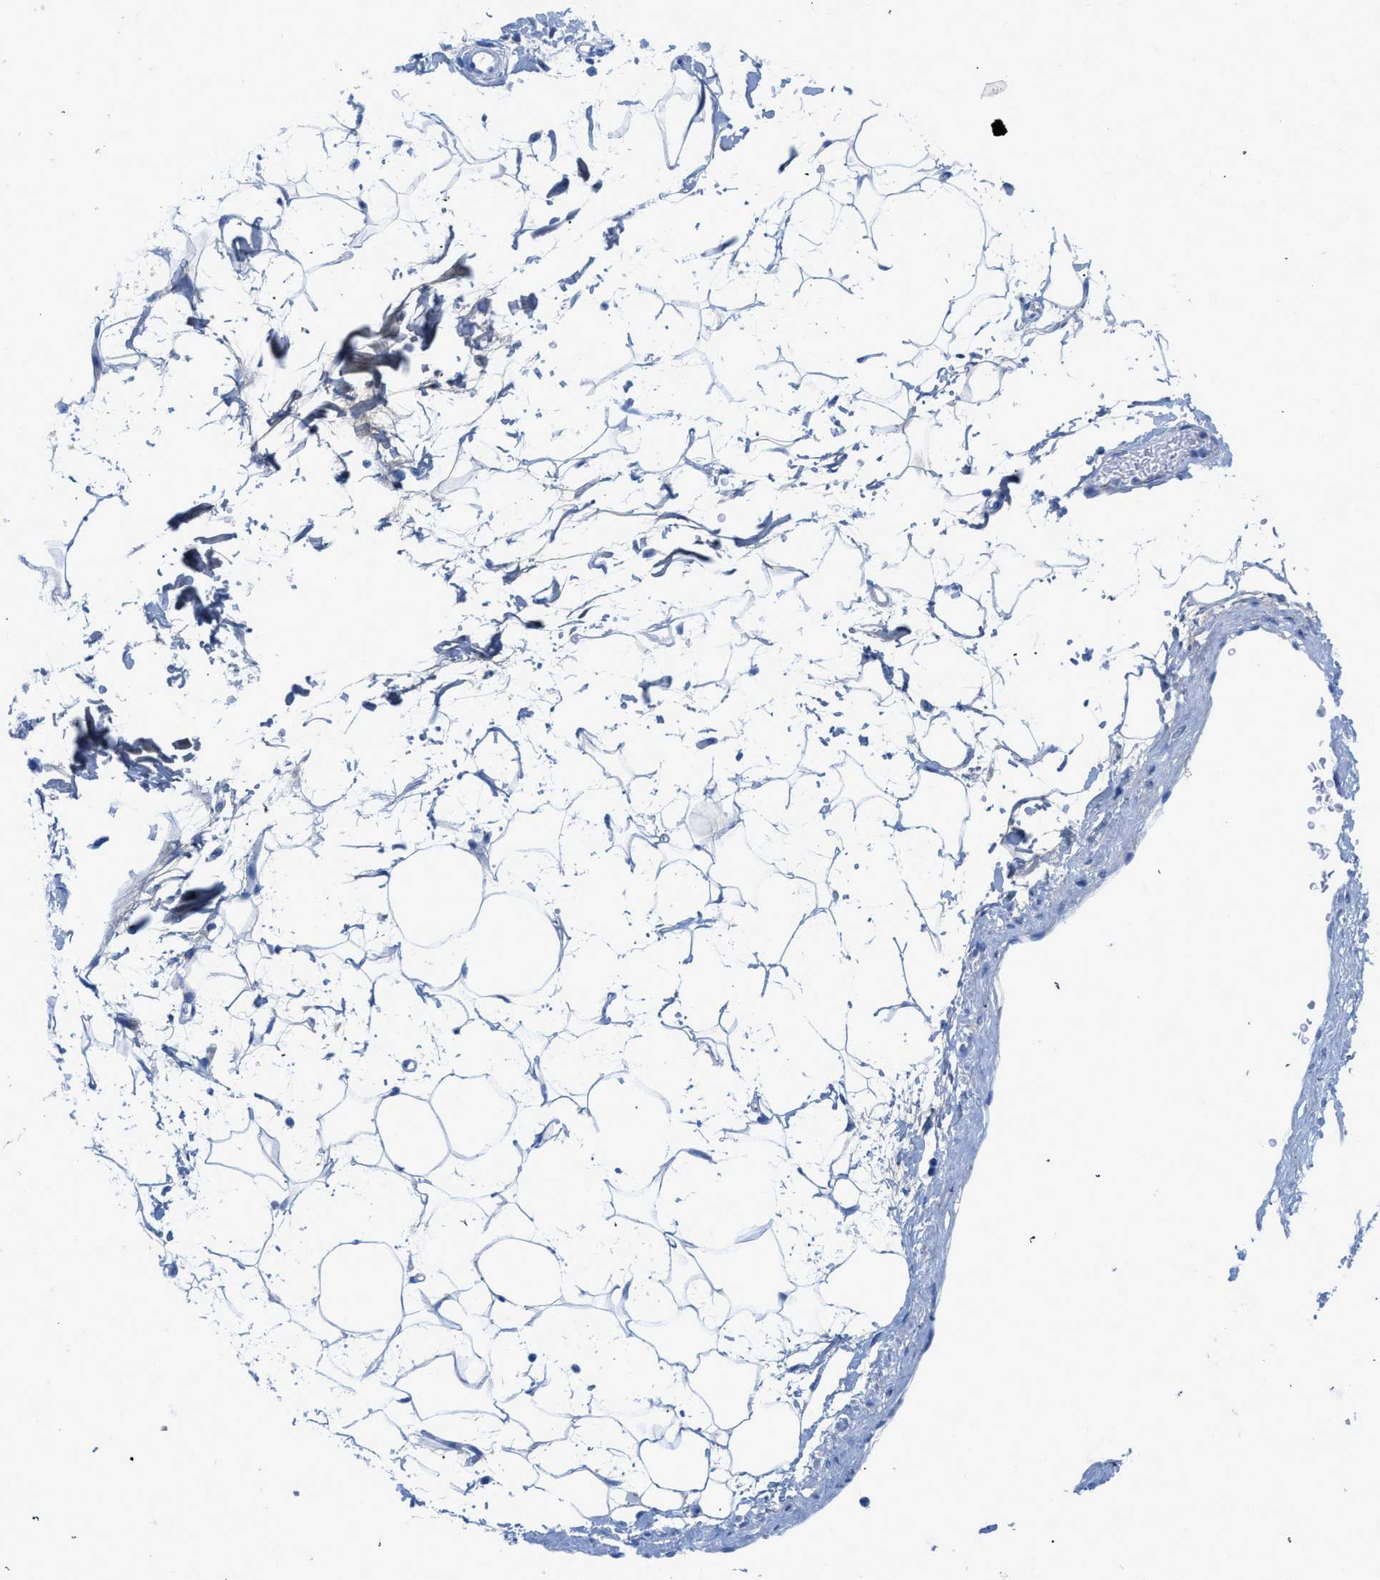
{"staining": {"intensity": "negative", "quantity": "none", "location": "none"}, "tissue": "adipose tissue", "cell_type": "Adipocytes", "image_type": "normal", "snomed": [{"axis": "morphology", "description": "Normal tissue, NOS"}, {"axis": "topography", "description": "Soft tissue"}], "caption": "Immunohistochemistry histopathology image of benign adipose tissue: adipose tissue stained with DAB (3,3'-diaminobenzidine) displays no significant protein positivity in adipocytes. Nuclei are stained in blue.", "gene": "COL3A1", "patient": {"sex": "male", "age": 72}}